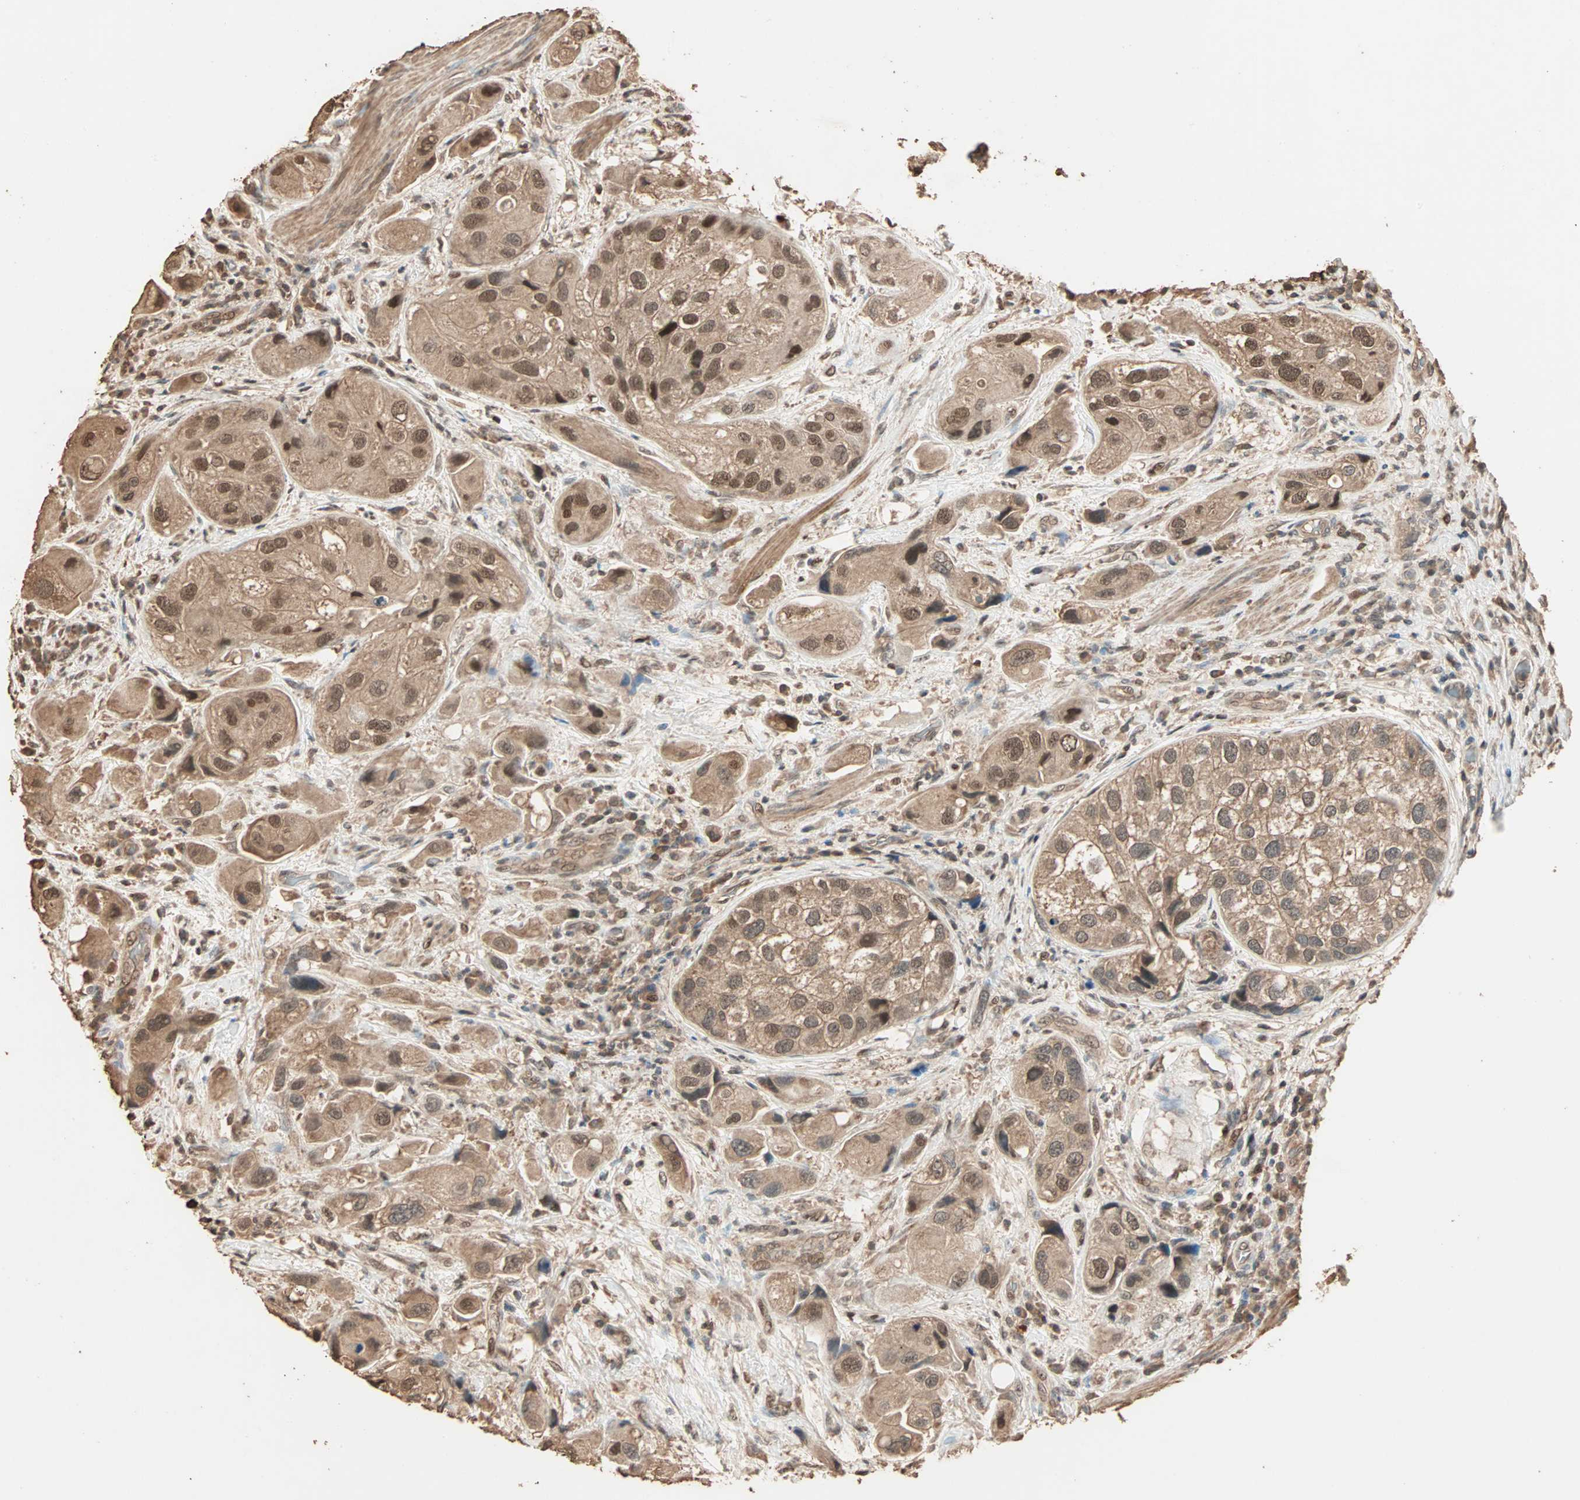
{"staining": {"intensity": "moderate", "quantity": ">75%", "location": "cytoplasmic/membranous,nuclear"}, "tissue": "urothelial cancer", "cell_type": "Tumor cells", "image_type": "cancer", "snomed": [{"axis": "morphology", "description": "Urothelial carcinoma, High grade"}, {"axis": "topography", "description": "Urinary bladder"}], "caption": "Protein expression analysis of human urothelial cancer reveals moderate cytoplasmic/membranous and nuclear staining in approximately >75% of tumor cells. Using DAB (3,3'-diaminobenzidine) (brown) and hematoxylin (blue) stains, captured at high magnification using brightfield microscopy.", "gene": "ZBTB33", "patient": {"sex": "female", "age": 64}}